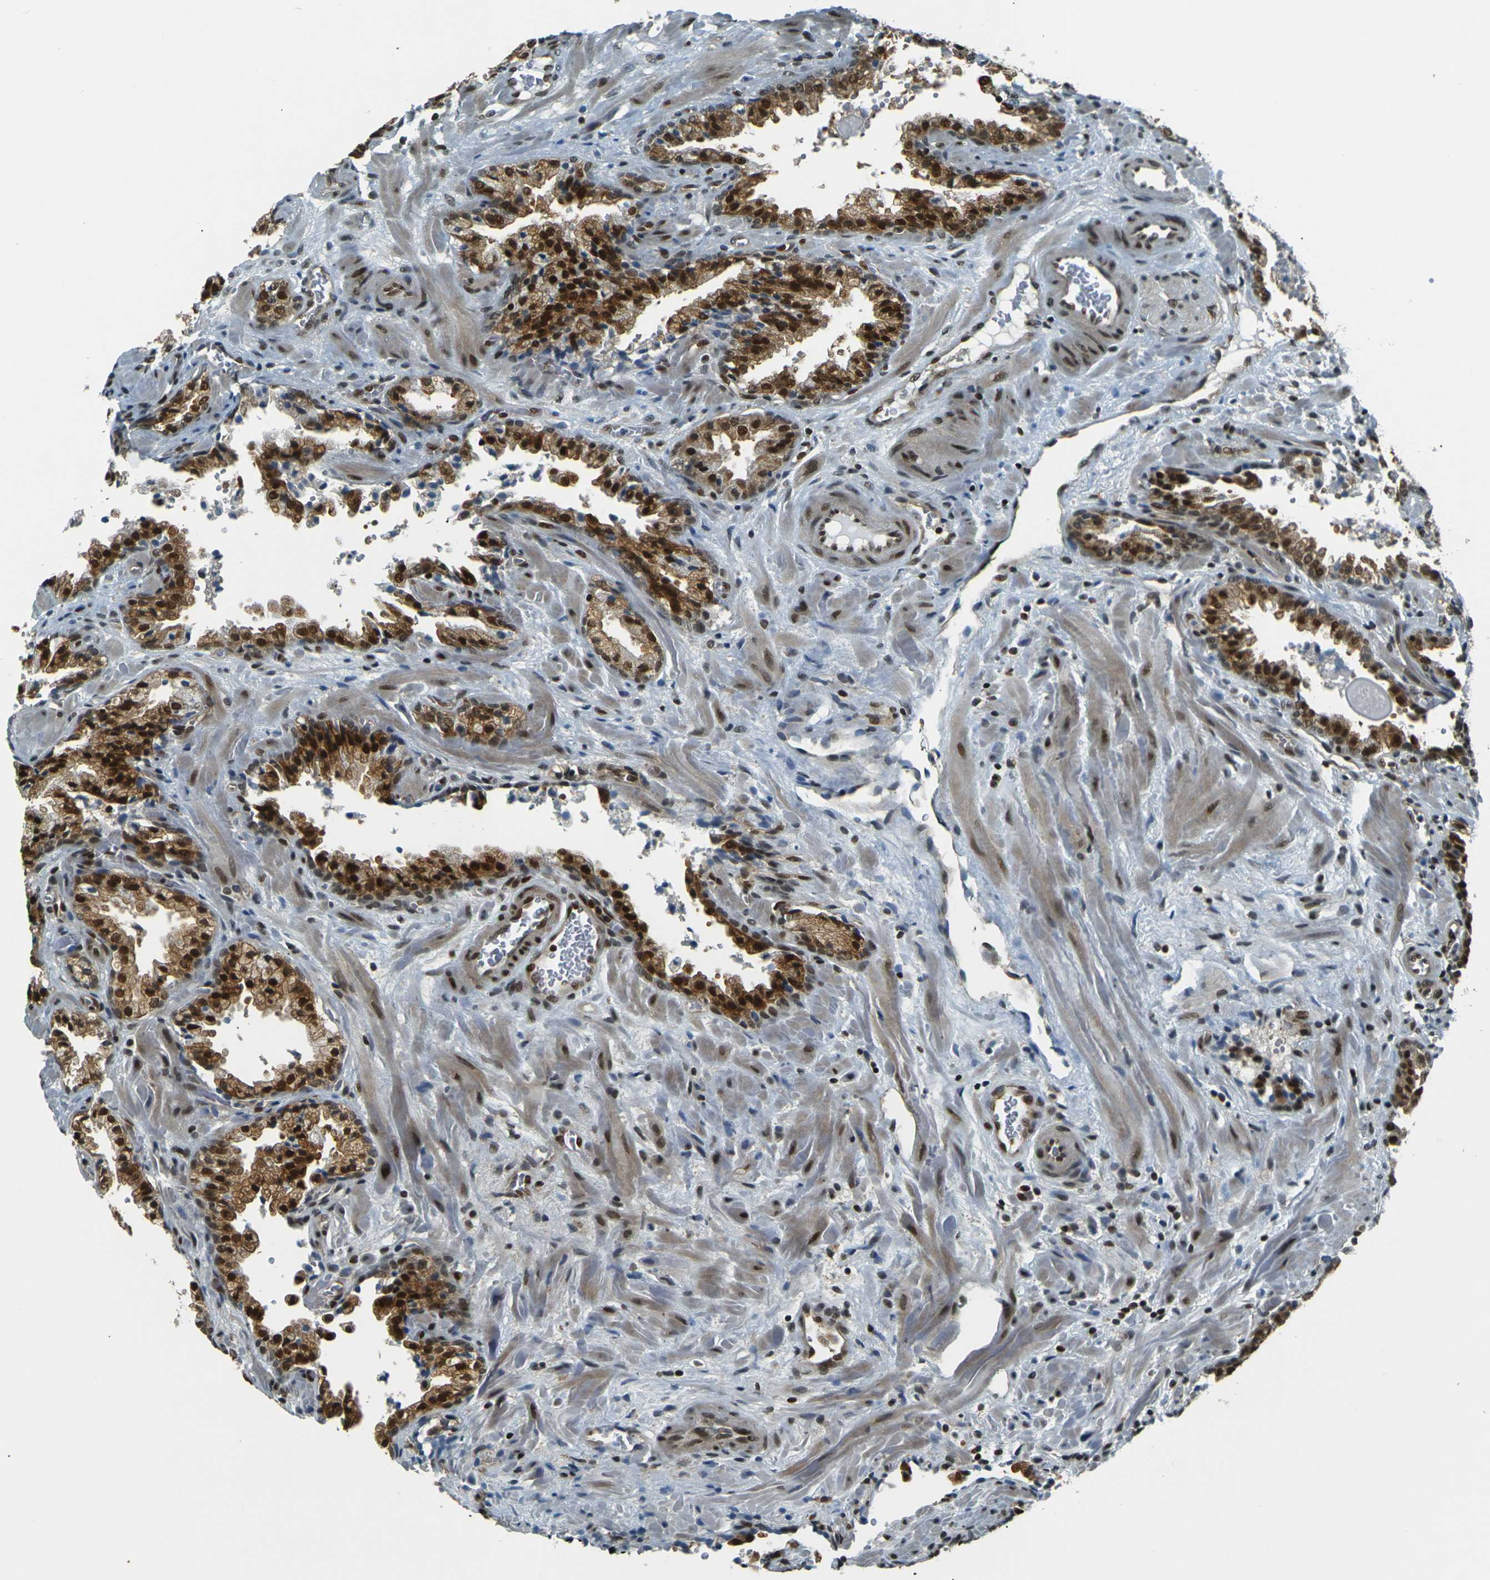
{"staining": {"intensity": "strong", "quantity": ">75%", "location": "cytoplasmic/membranous,nuclear"}, "tissue": "prostate cancer", "cell_type": "Tumor cells", "image_type": "cancer", "snomed": [{"axis": "morphology", "description": "Adenocarcinoma, High grade"}, {"axis": "topography", "description": "Prostate"}], "caption": "A photomicrograph of human prostate high-grade adenocarcinoma stained for a protein shows strong cytoplasmic/membranous and nuclear brown staining in tumor cells. (Stains: DAB in brown, nuclei in blue, Microscopy: brightfield microscopy at high magnification).", "gene": "NHEJ1", "patient": {"sex": "male", "age": 58}}